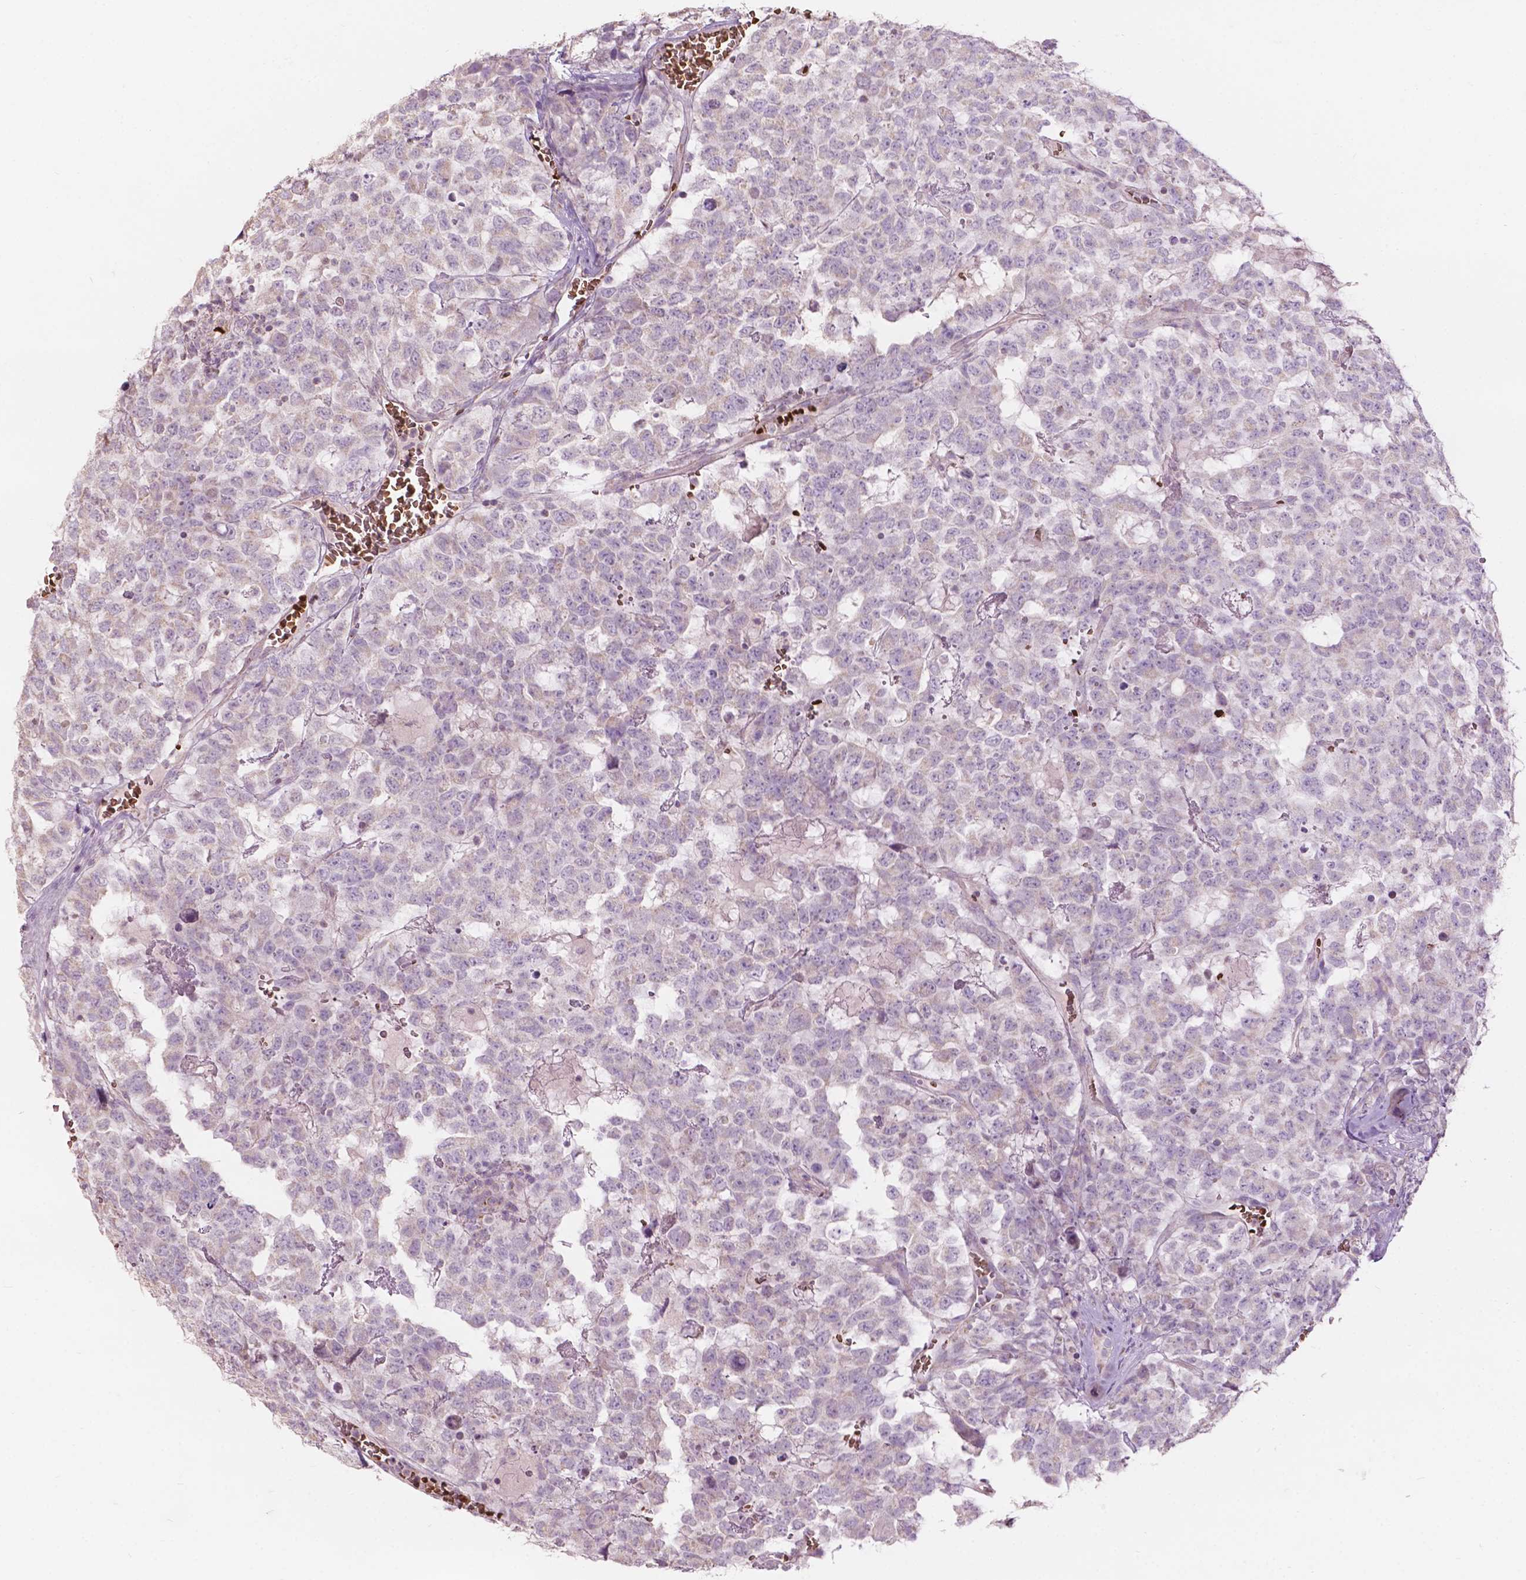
{"staining": {"intensity": "negative", "quantity": "none", "location": "none"}, "tissue": "testis cancer", "cell_type": "Tumor cells", "image_type": "cancer", "snomed": [{"axis": "morphology", "description": "Carcinoma, Embryonal, NOS"}, {"axis": "topography", "description": "Testis"}], "caption": "A high-resolution image shows immunohistochemistry staining of testis embryonal carcinoma, which reveals no significant positivity in tumor cells.", "gene": "NDUFS1", "patient": {"sex": "male", "age": 23}}